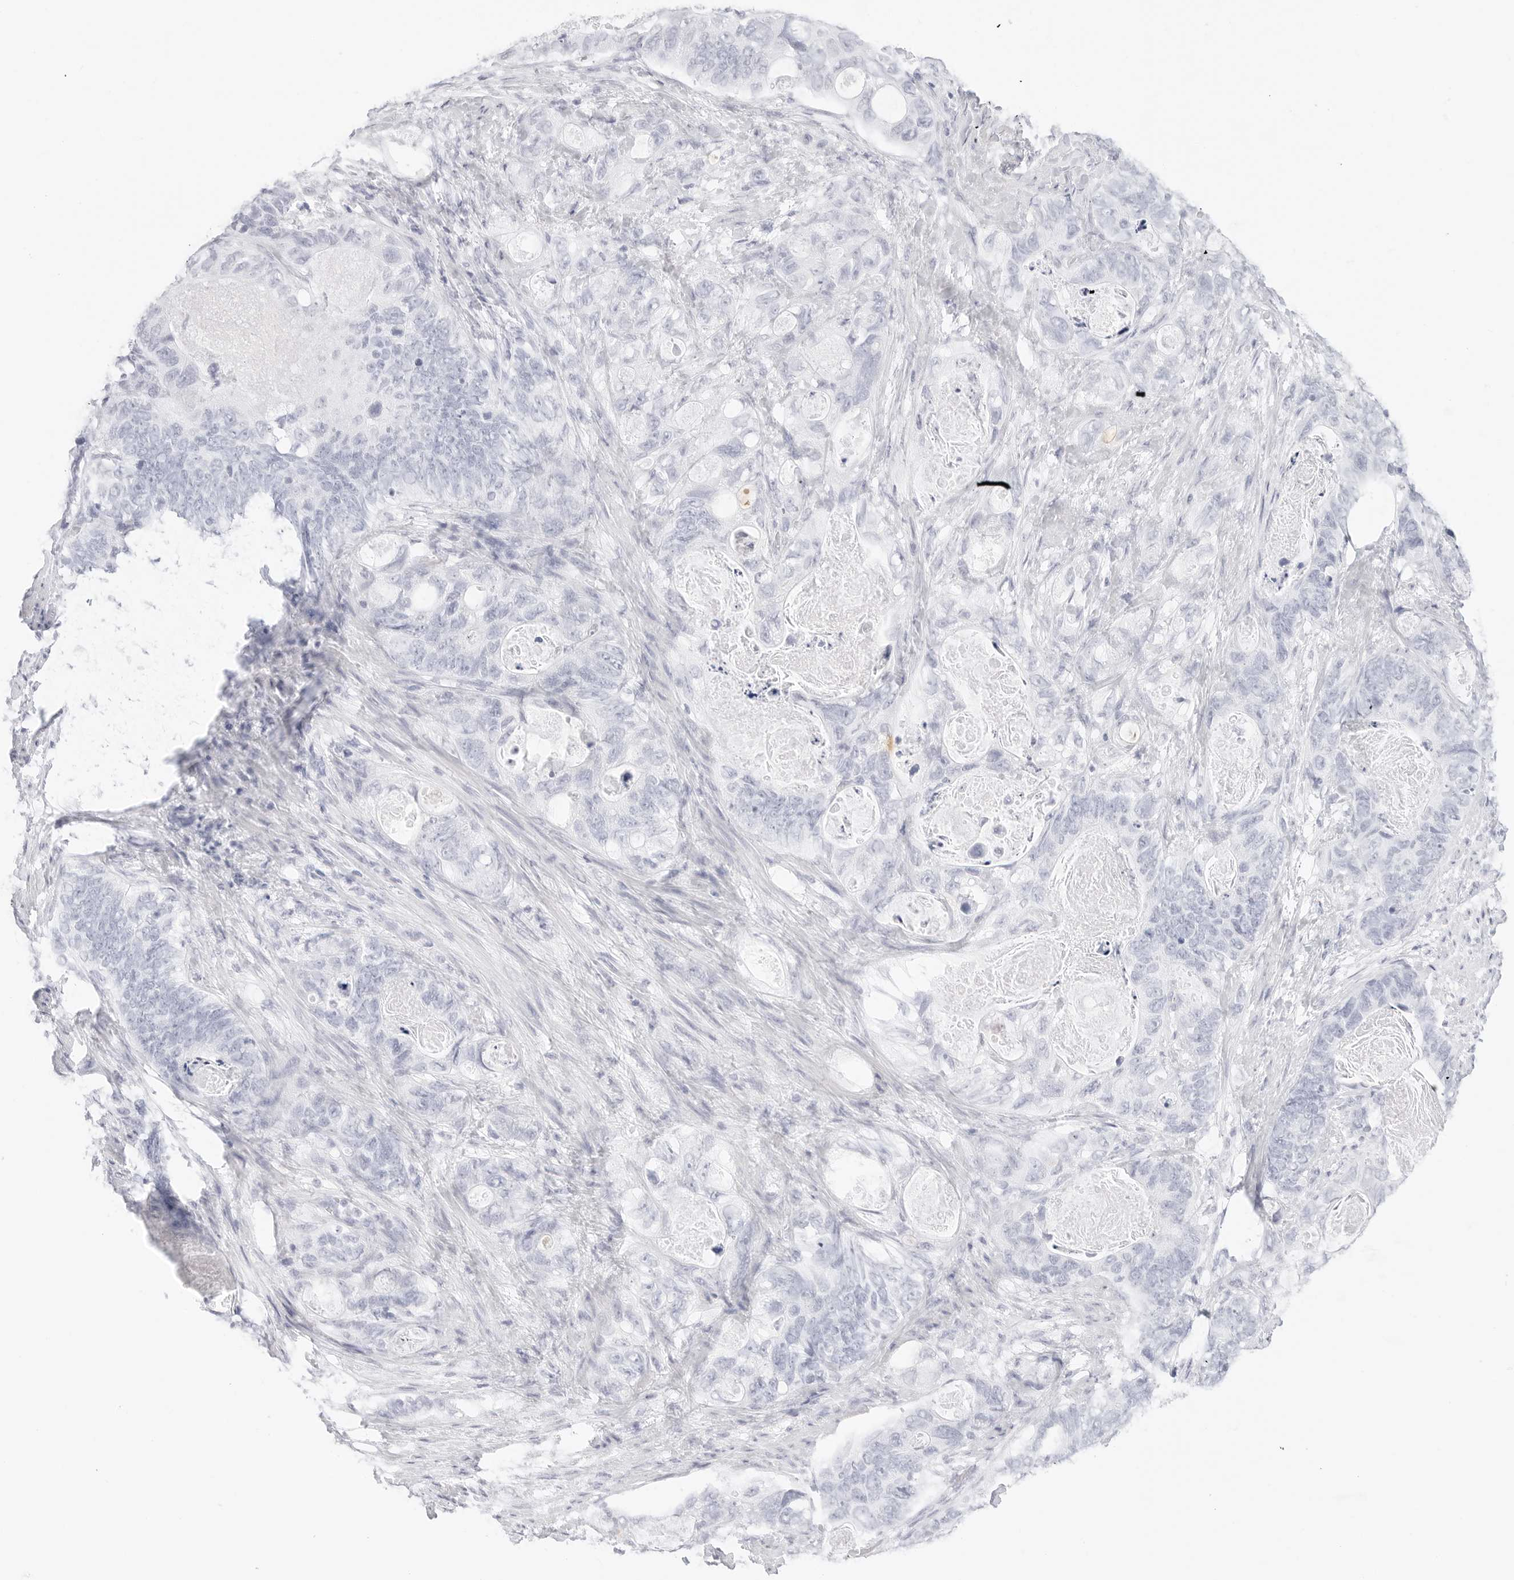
{"staining": {"intensity": "negative", "quantity": "none", "location": "none"}, "tissue": "stomach cancer", "cell_type": "Tumor cells", "image_type": "cancer", "snomed": [{"axis": "morphology", "description": "Normal tissue, NOS"}, {"axis": "morphology", "description": "Adenocarcinoma, NOS"}, {"axis": "topography", "description": "Stomach"}], "caption": "Human stomach cancer (adenocarcinoma) stained for a protein using immunohistochemistry (IHC) displays no positivity in tumor cells.", "gene": "TFF2", "patient": {"sex": "female", "age": 89}}